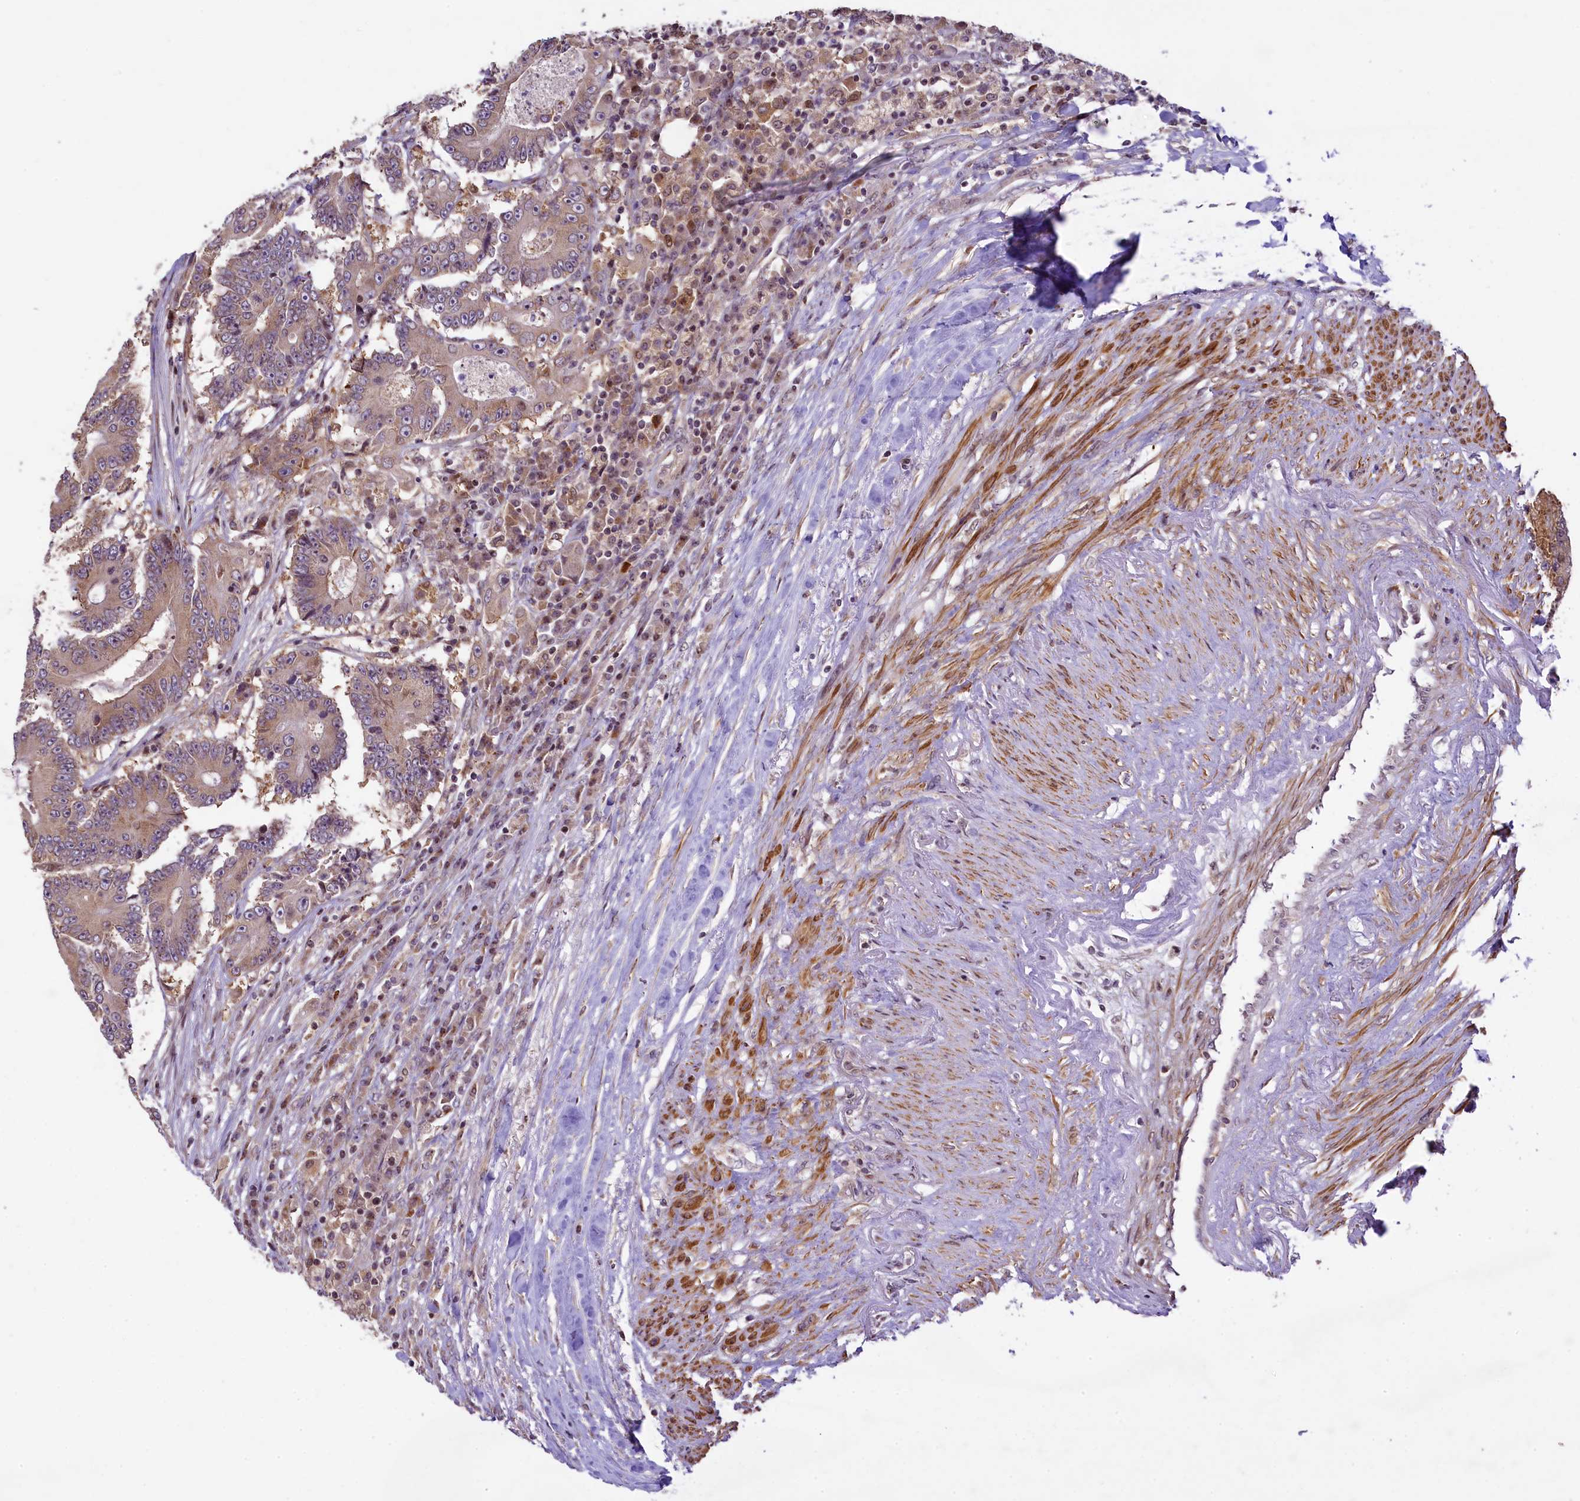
{"staining": {"intensity": "weak", "quantity": ">75%", "location": "cytoplasmic/membranous"}, "tissue": "colorectal cancer", "cell_type": "Tumor cells", "image_type": "cancer", "snomed": [{"axis": "morphology", "description": "Adenocarcinoma, NOS"}, {"axis": "topography", "description": "Colon"}], "caption": "A micrograph of adenocarcinoma (colorectal) stained for a protein reveals weak cytoplasmic/membranous brown staining in tumor cells.", "gene": "RBBP8", "patient": {"sex": "male", "age": 83}}